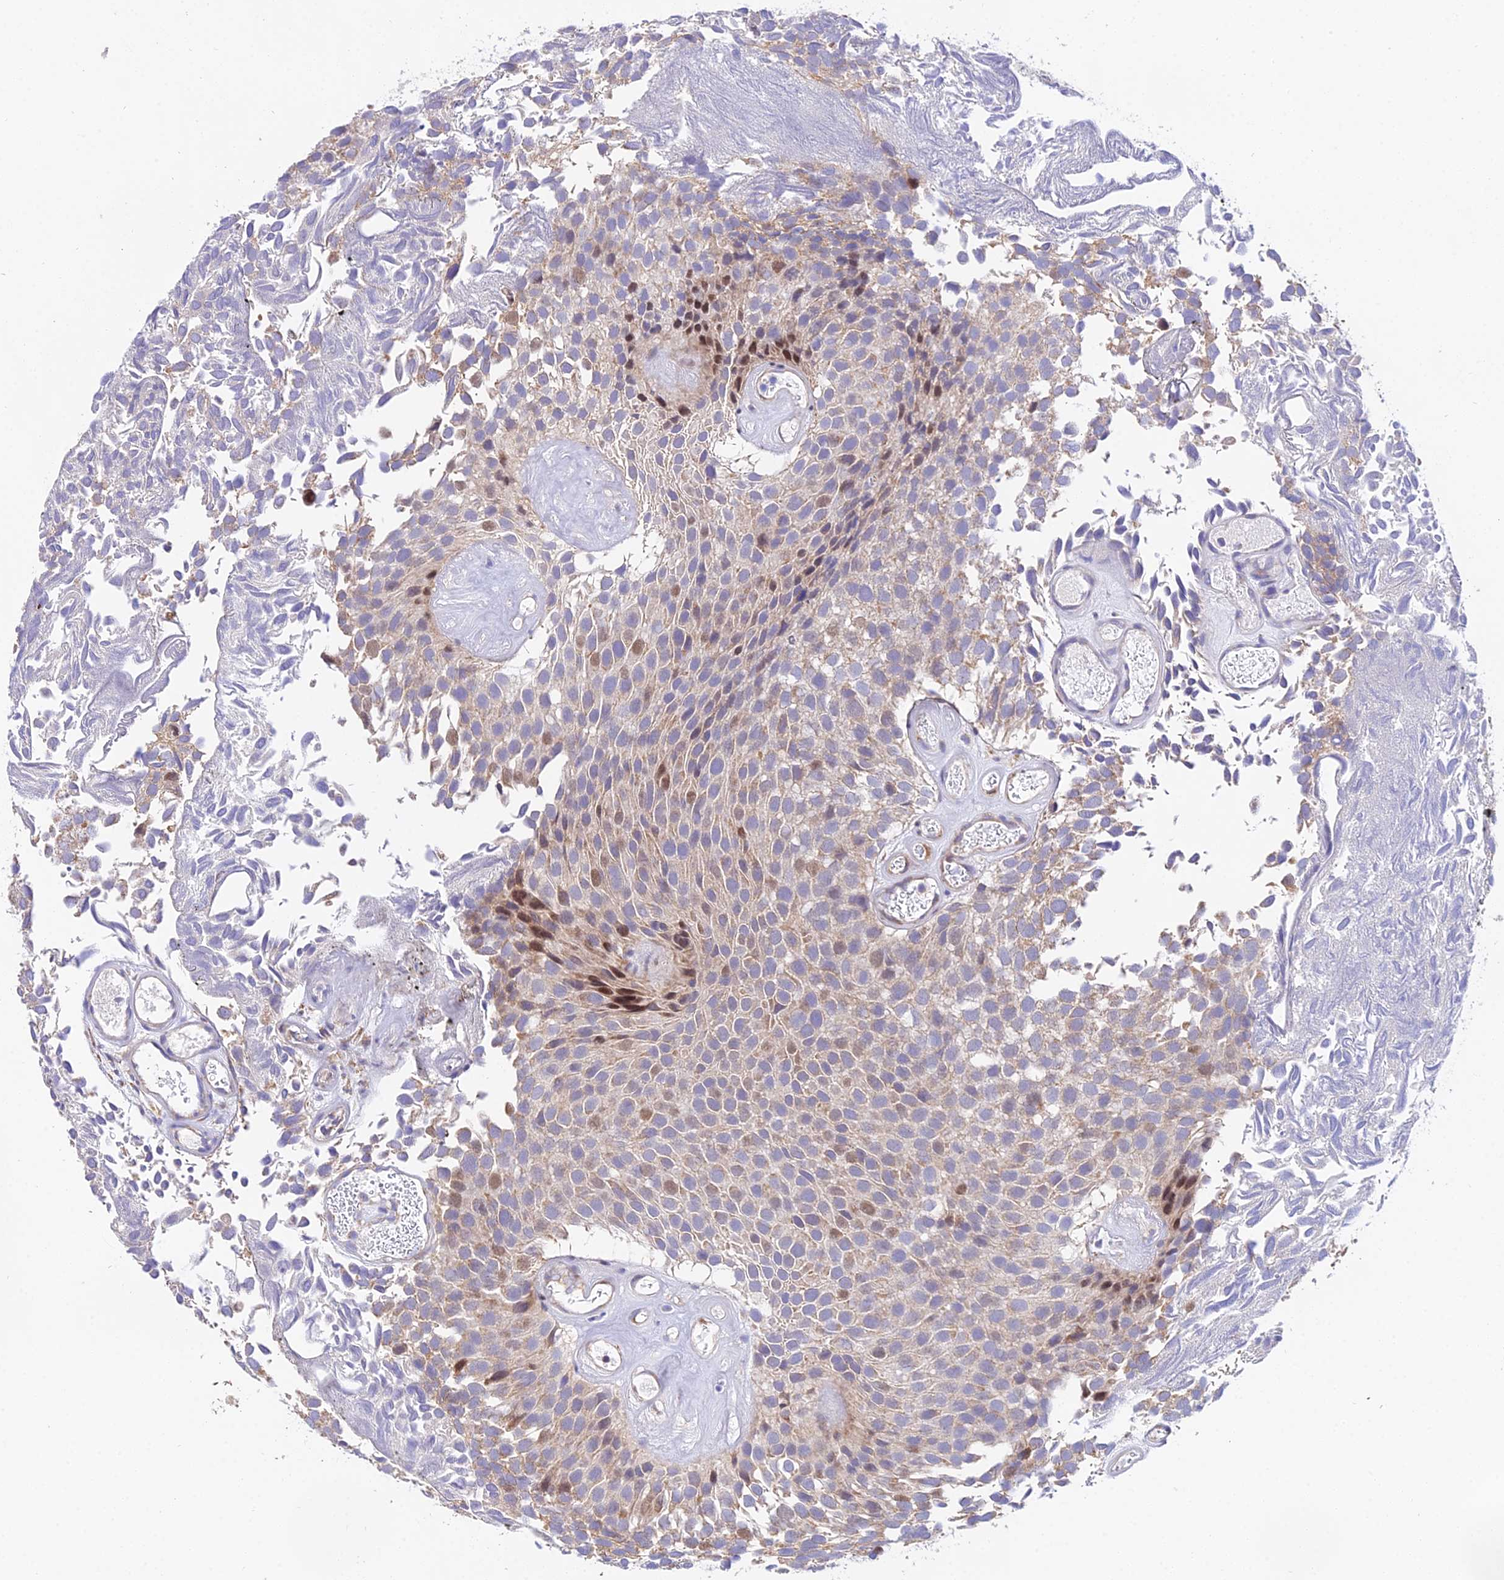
{"staining": {"intensity": "moderate", "quantity": "<25%", "location": "nuclear"}, "tissue": "urothelial cancer", "cell_type": "Tumor cells", "image_type": "cancer", "snomed": [{"axis": "morphology", "description": "Urothelial carcinoma, Low grade"}, {"axis": "topography", "description": "Urinary bladder"}], "caption": "Protein staining shows moderate nuclear expression in about <25% of tumor cells in low-grade urothelial carcinoma.", "gene": "ATP5PB", "patient": {"sex": "male", "age": 89}}